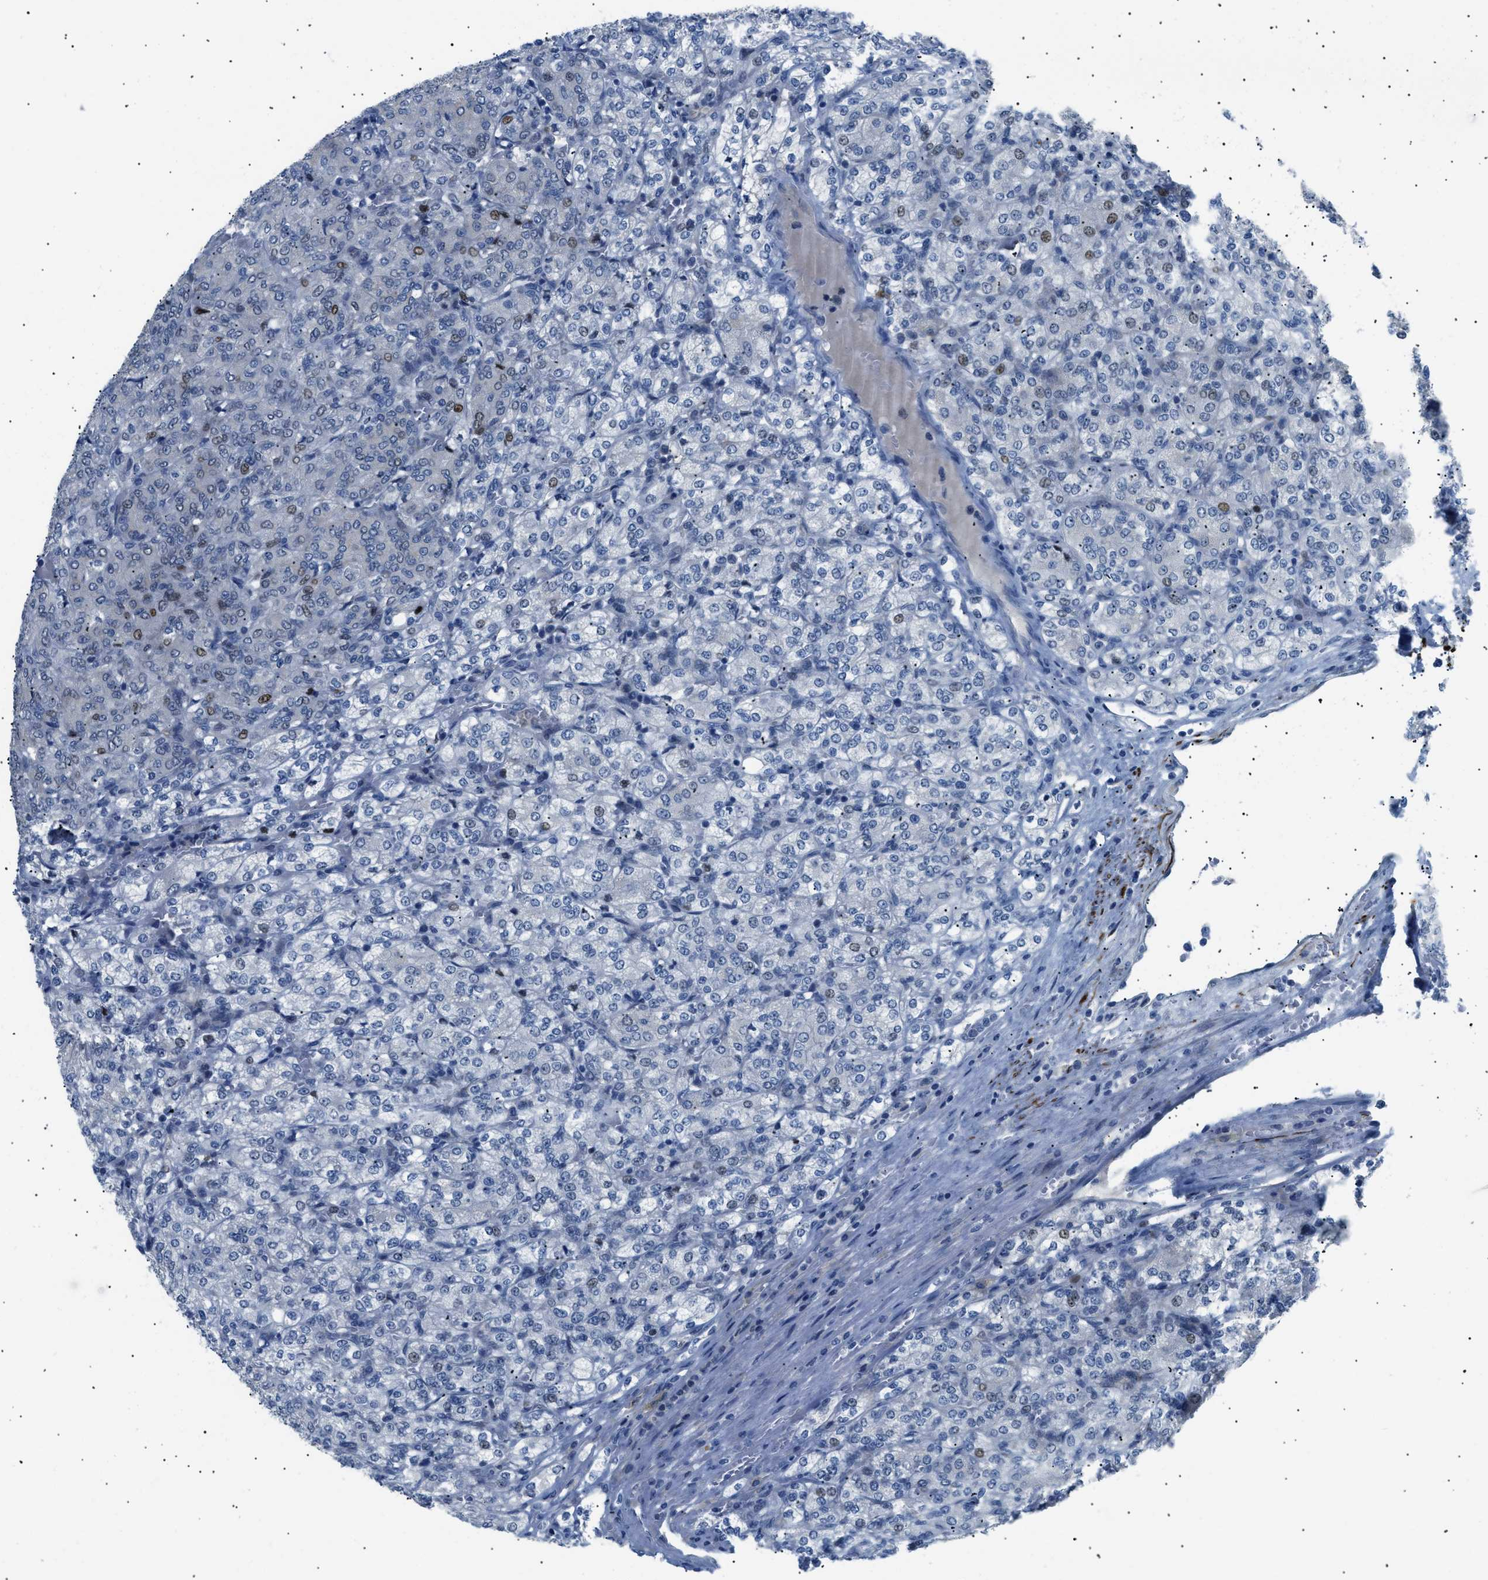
{"staining": {"intensity": "moderate", "quantity": "<25%", "location": "nuclear"}, "tissue": "renal cancer", "cell_type": "Tumor cells", "image_type": "cancer", "snomed": [{"axis": "morphology", "description": "Adenocarcinoma, NOS"}, {"axis": "topography", "description": "Kidney"}], "caption": "IHC histopathology image of neoplastic tissue: renal cancer (adenocarcinoma) stained using IHC demonstrates low levels of moderate protein expression localized specifically in the nuclear of tumor cells, appearing as a nuclear brown color.", "gene": "ICA1", "patient": {"sex": "male", "age": 77}}